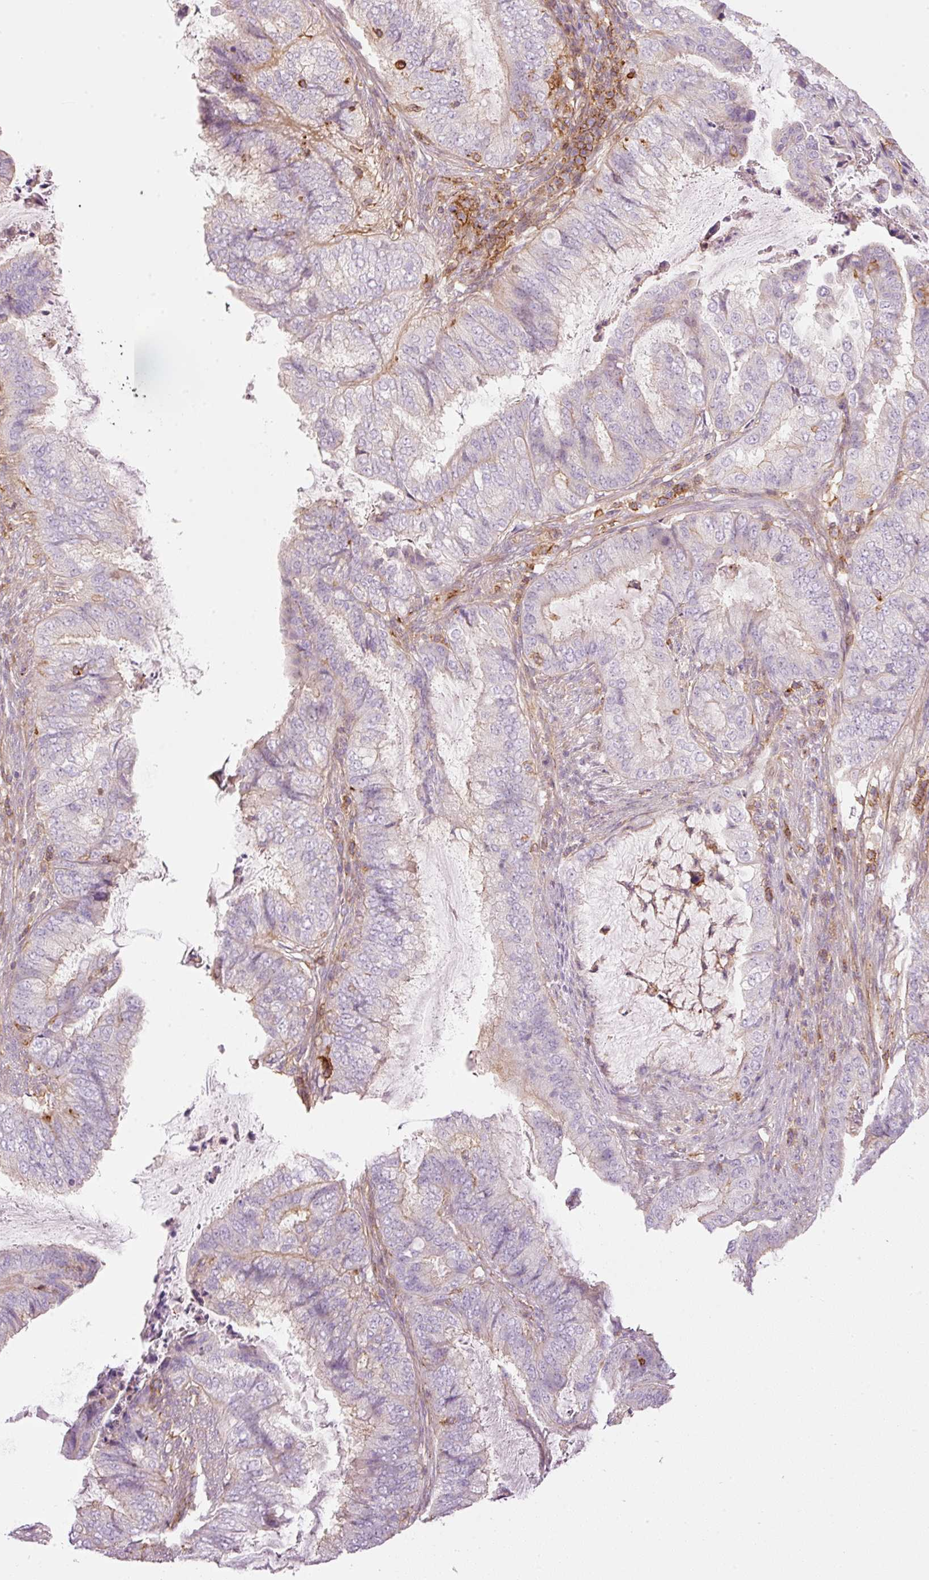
{"staining": {"intensity": "negative", "quantity": "none", "location": "none"}, "tissue": "endometrial cancer", "cell_type": "Tumor cells", "image_type": "cancer", "snomed": [{"axis": "morphology", "description": "Adenocarcinoma, NOS"}, {"axis": "topography", "description": "Endometrium"}], "caption": "High magnification brightfield microscopy of endometrial adenocarcinoma stained with DAB (3,3'-diaminobenzidine) (brown) and counterstained with hematoxylin (blue): tumor cells show no significant staining. Brightfield microscopy of immunohistochemistry (IHC) stained with DAB (3,3'-diaminobenzidine) (brown) and hematoxylin (blue), captured at high magnification.", "gene": "SIPA1", "patient": {"sex": "female", "age": 51}}